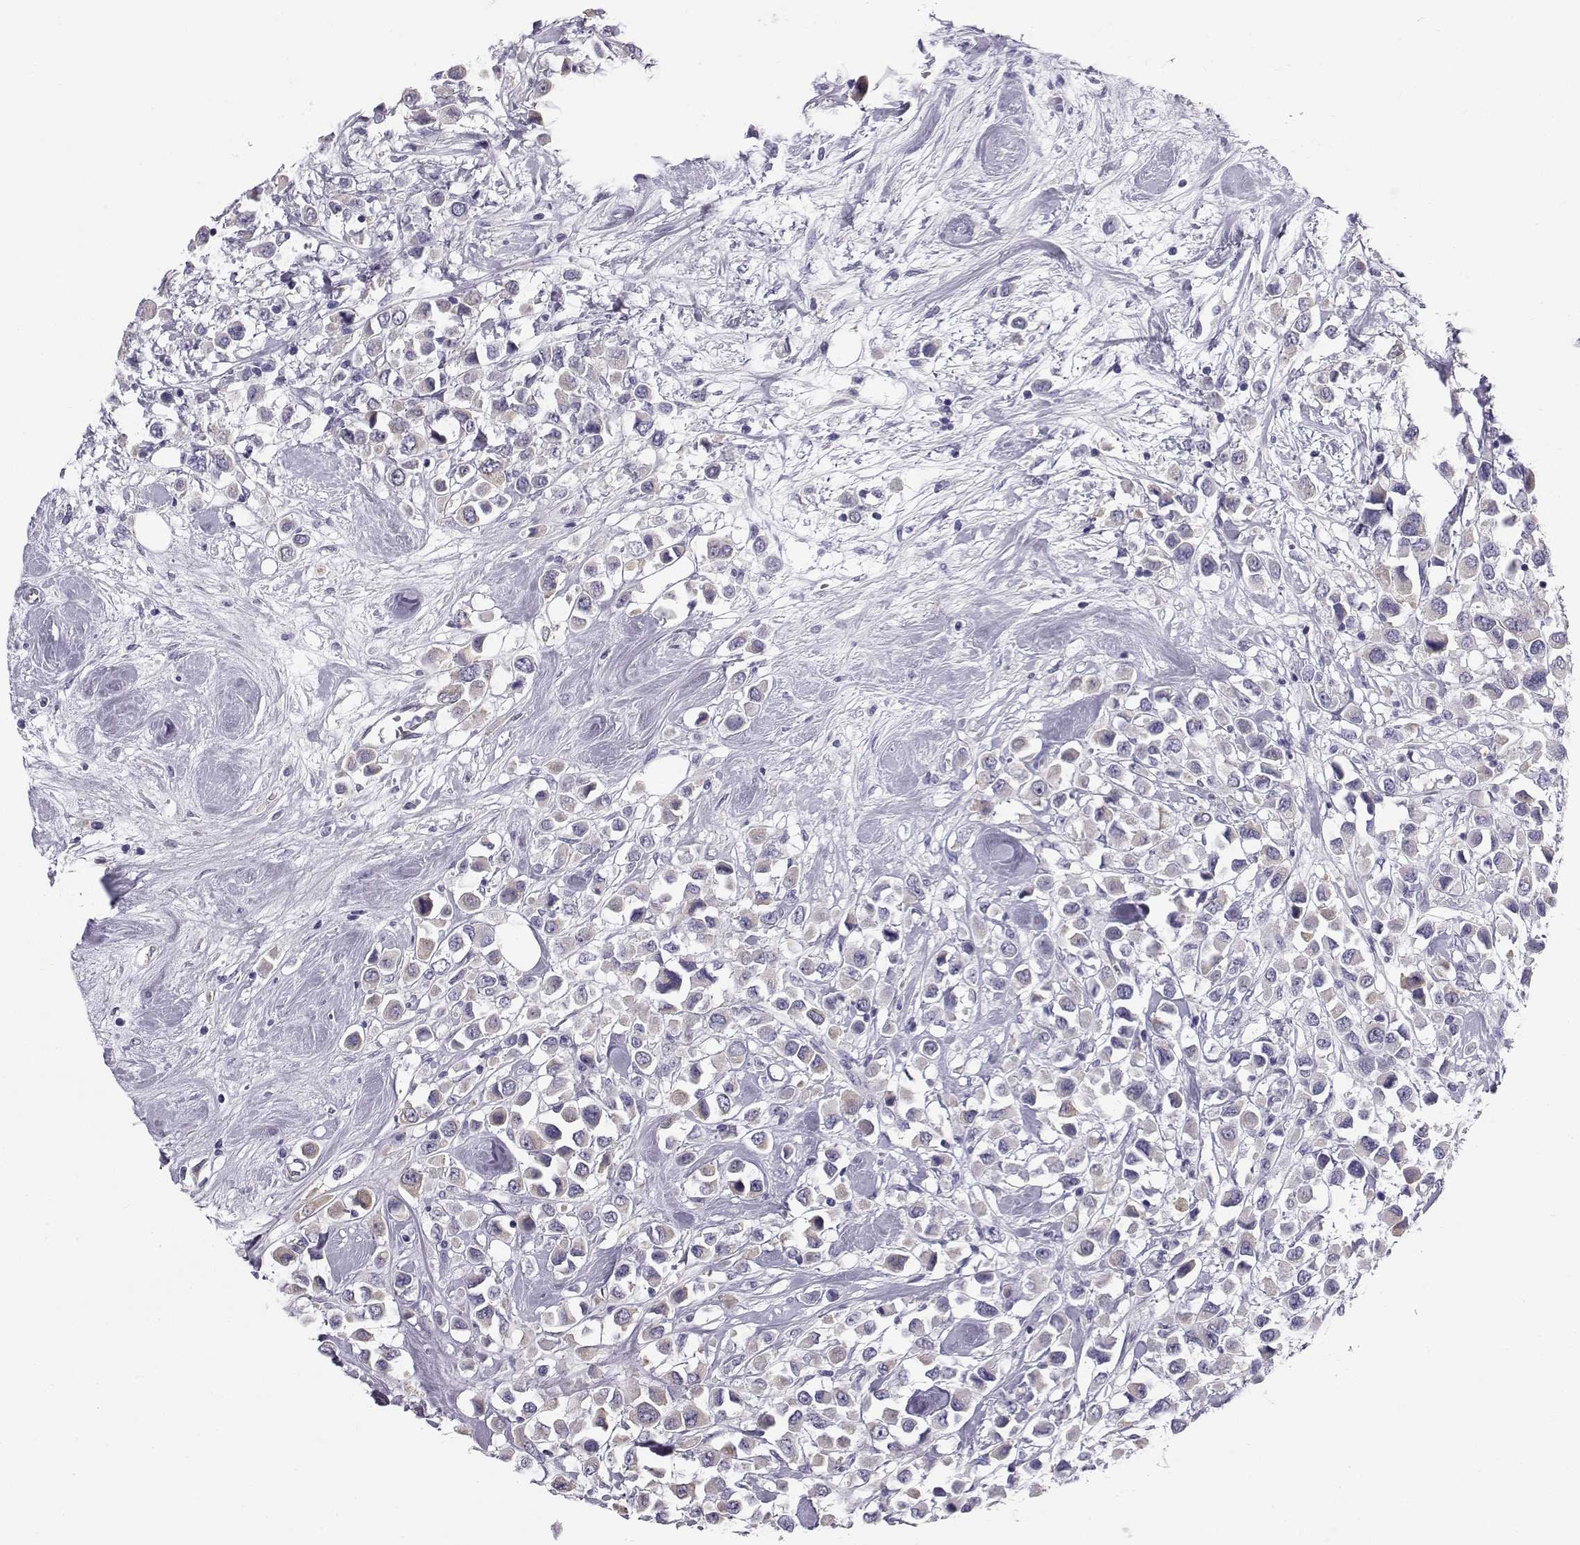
{"staining": {"intensity": "weak", "quantity": "<25%", "location": "cytoplasmic/membranous"}, "tissue": "breast cancer", "cell_type": "Tumor cells", "image_type": "cancer", "snomed": [{"axis": "morphology", "description": "Duct carcinoma"}, {"axis": "topography", "description": "Breast"}], "caption": "Breast cancer (intraductal carcinoma) was stained to show a protein in brown. There is no significant staining in tumor cells. (DAB (3,3'-diaminobenzidine) immunohistochemistry (IHC) with hematoxylin counter stain).", "gene": "RNASE12", "patient": {"sex": "female", "age": 61}}